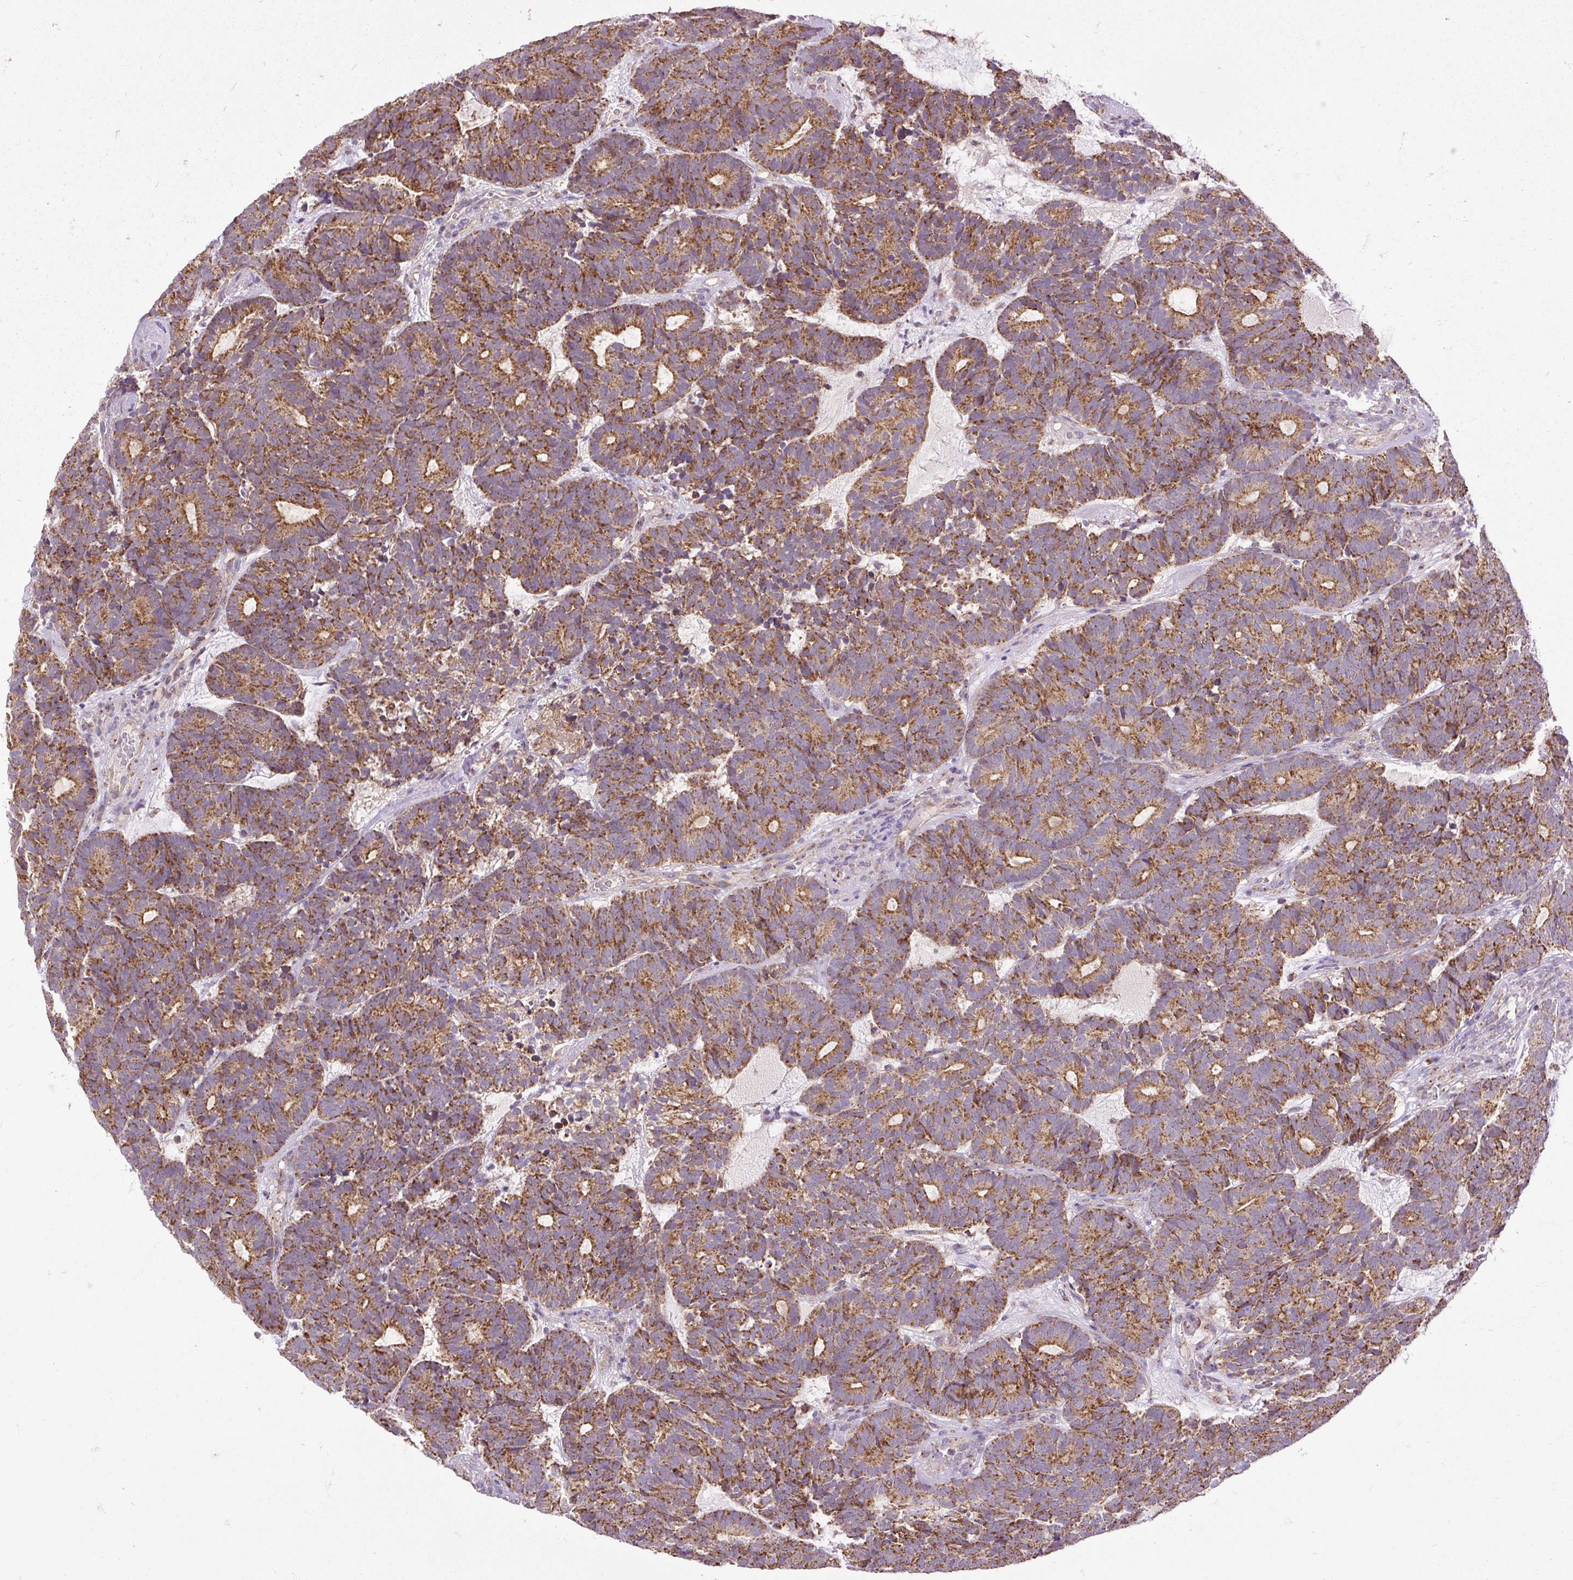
{"staining": {"intensity": "moderate", "quantity": ">75%", "location": "cytoplasmic/membranous"}, "tissue": "head and neck cancer", "cell_type": "Tumor cells", "image_type": "cancer", "snomed": [{"axis": "morphology", "description": "Adenocarcinoma, NOS"}, {"axis": "topography", "description": "Head-Neck"}], "caption": "IHC (DAB) staining of human head and neck adenocarcinoma demonstrates moderate cytoplasmic/membranous protein expression in about >75% of tumor cells.", "gene": "TM2D3", "patient": {"sex": "female", "age": 81}}